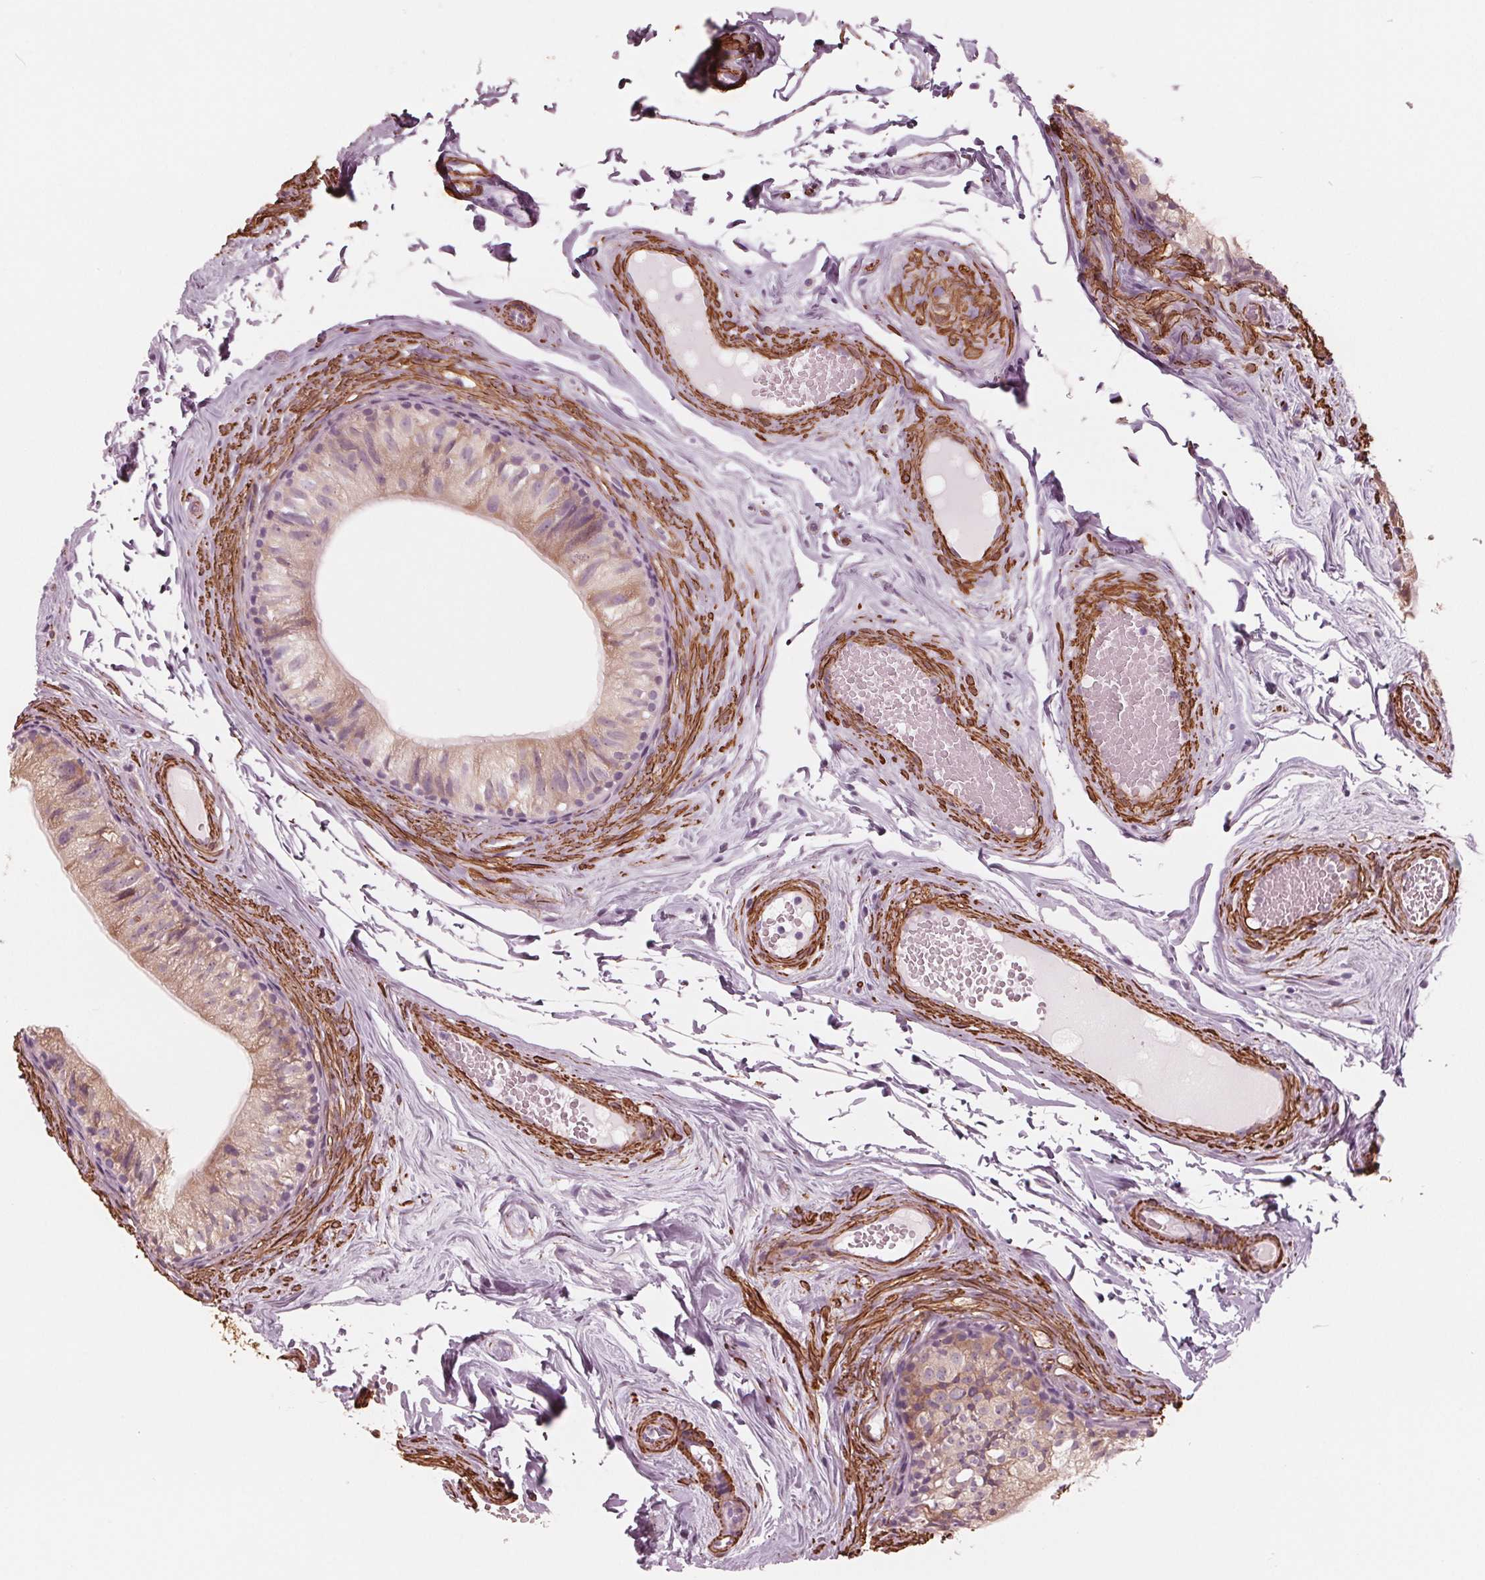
{"staining": {"intensity": "weak", "quantity": "<25%", "location": "cytoplasmic/membranous"}, "tissue": "epididymis", "cell_type": "Glandular cells", "image_type": "normal", "snomed": [{"axis": "morphology", "description": "Normal tissue, NOS"}, {"axis": "topography", "description": "Epididymis"}], "caption": "This is a image of immunohistochemistry staining of normal epididymis, which shows no expression in glandular cells. (Stains: DAB (3,3'-diaminobenzidine) immunohistochemistry with hematoxylin counter stain, Microscopy: brightfield microscopy at high magnification).", "gene": "MIER3", "patient": {"sex": "male", "age": 45}}